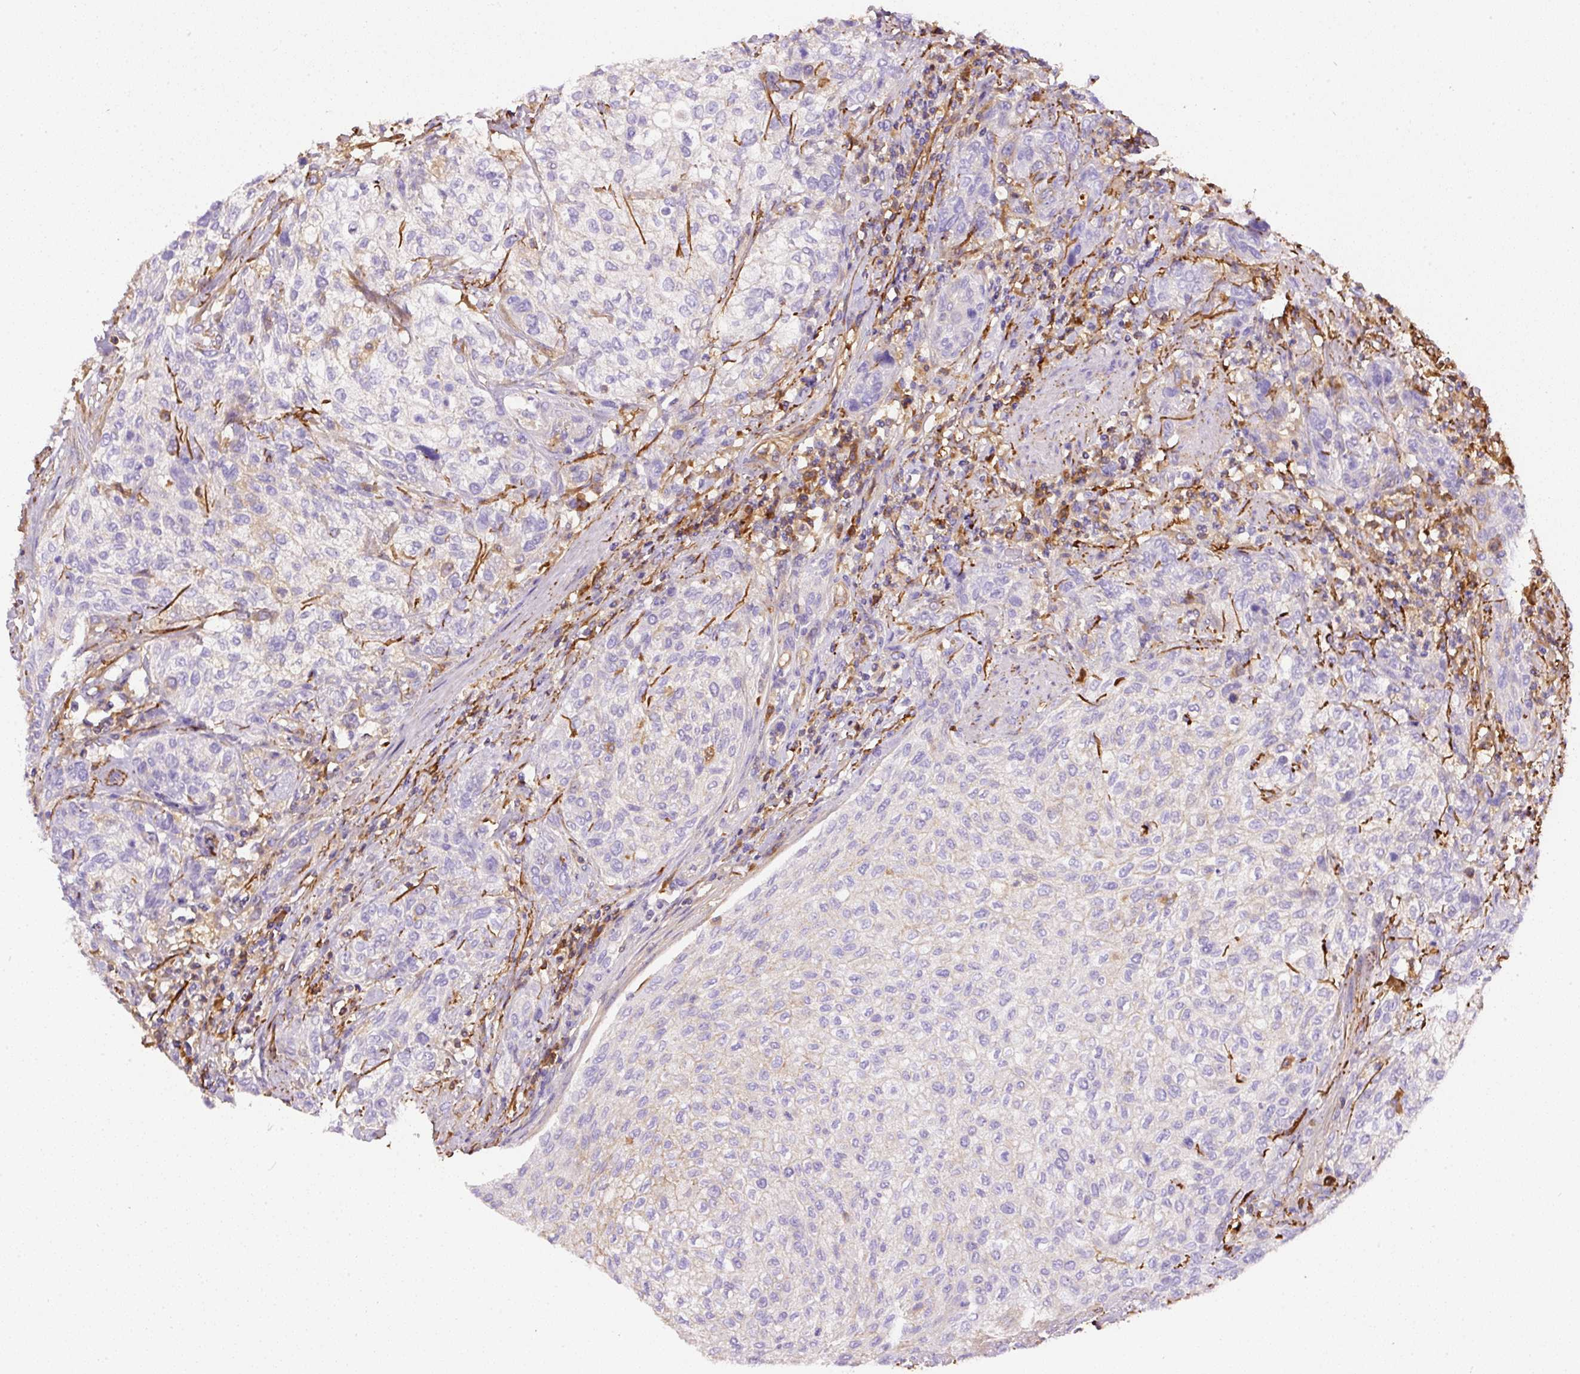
{"staining": {"intensity": "negative", "quantity": "none", "location": "none"}, "tissue": "urothelial cancer", "cell_type": "Tumor cells", "image_type": "cancer", "snomed": [{"axis": "morphology", "description": "Urothelial carcinoma, High grade"}, {"axis": "topography", "description": "Urinary bladder"}], "caption": "Immunohistochemistry of urothelial carcinoma (high-grade) exhibits no positivity in tumor cells.", "gene": "APCS", "patient": {"sex": "male", "age": 35}}